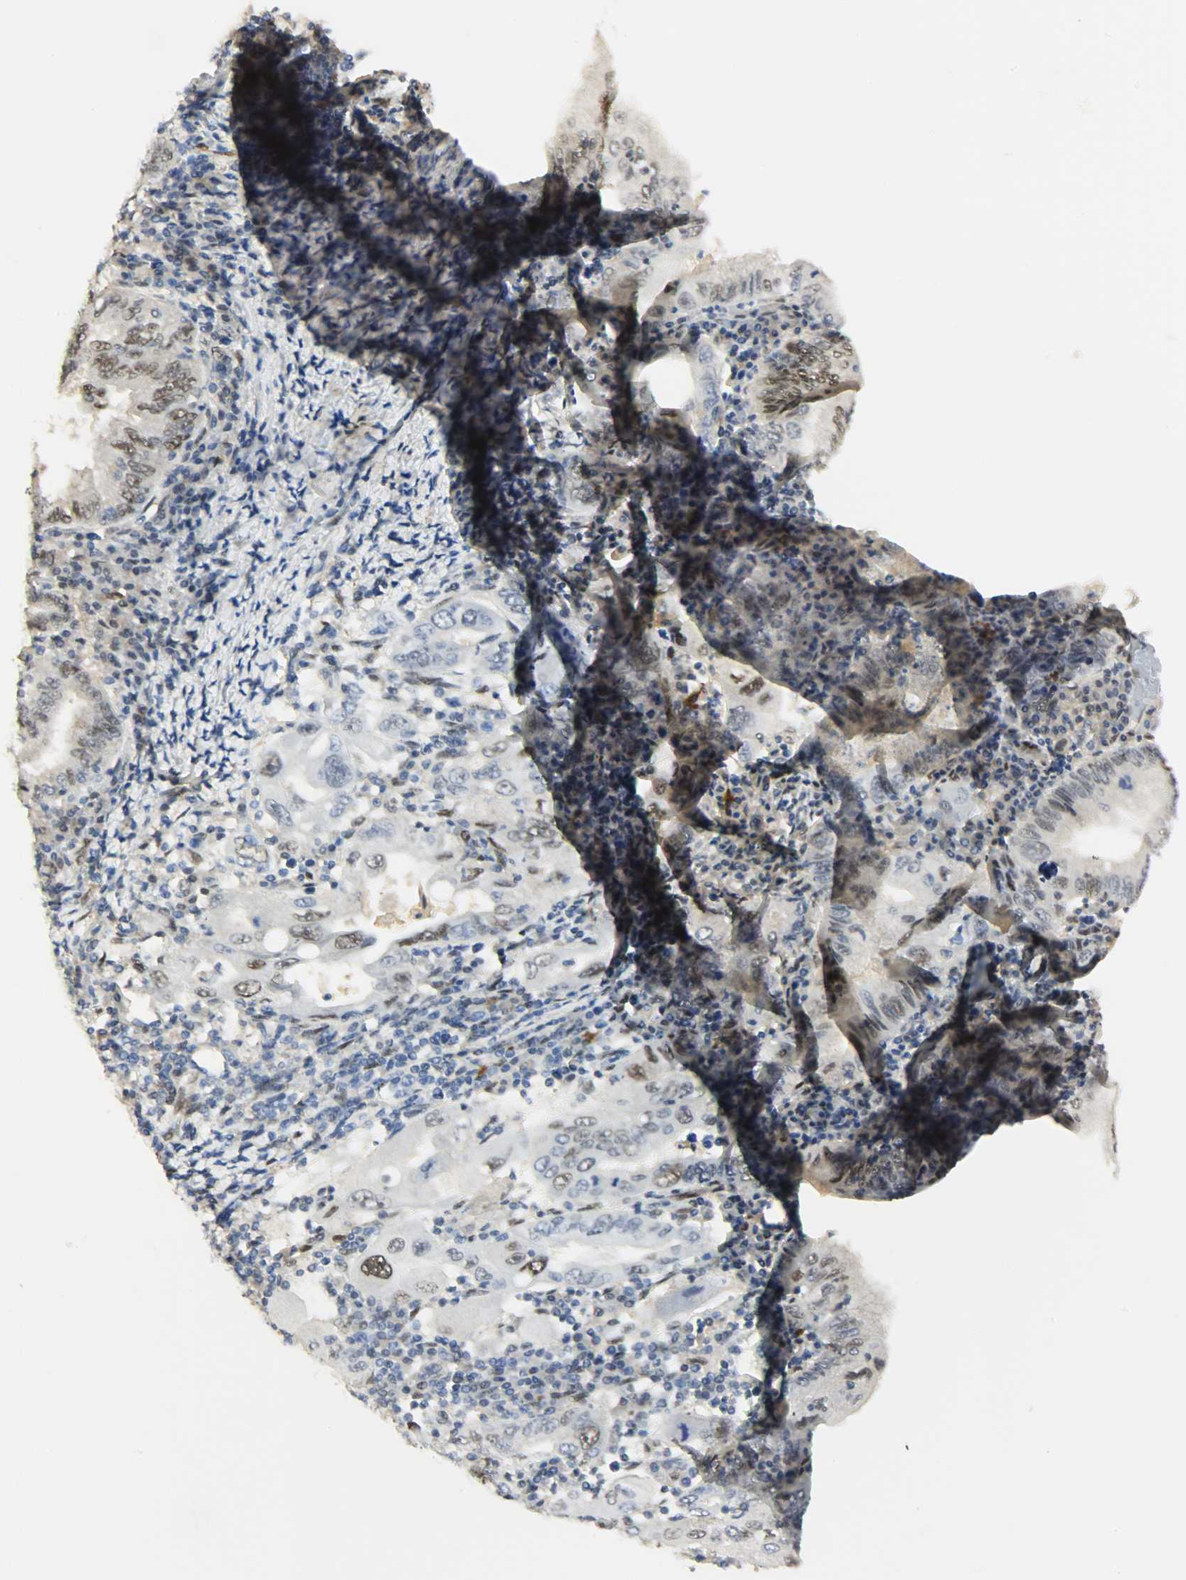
{"staining": {"intensity": "moderate", "quantity": "25%-75%", "location": "nuclear"}, "tissue": "stomach cancer", "cell_type": "Tumor cells", "image_type": "cancer", "snomed": [{"axis": "morphology", "description": "Normal tissue, NOS"}, {"axis": "morphology", "description": "Adenocarcinoma, NOS"}, {"axis": "topography", "description": "Esophagus"}, {"axis": "topography", "description": "Stomach, upper"}, {"axis": "topography", "description": "Peripheral nerve tissue"}], "caption": "Stomach cancer (adenocarcinoma) was stained to show a protein in brown. There is medium levels of moderate nuclear positivity in approximately 25%-75% of tumor cells.", "gene": "NPEPL1", "patient": {"sex": "male", "age": 62}}